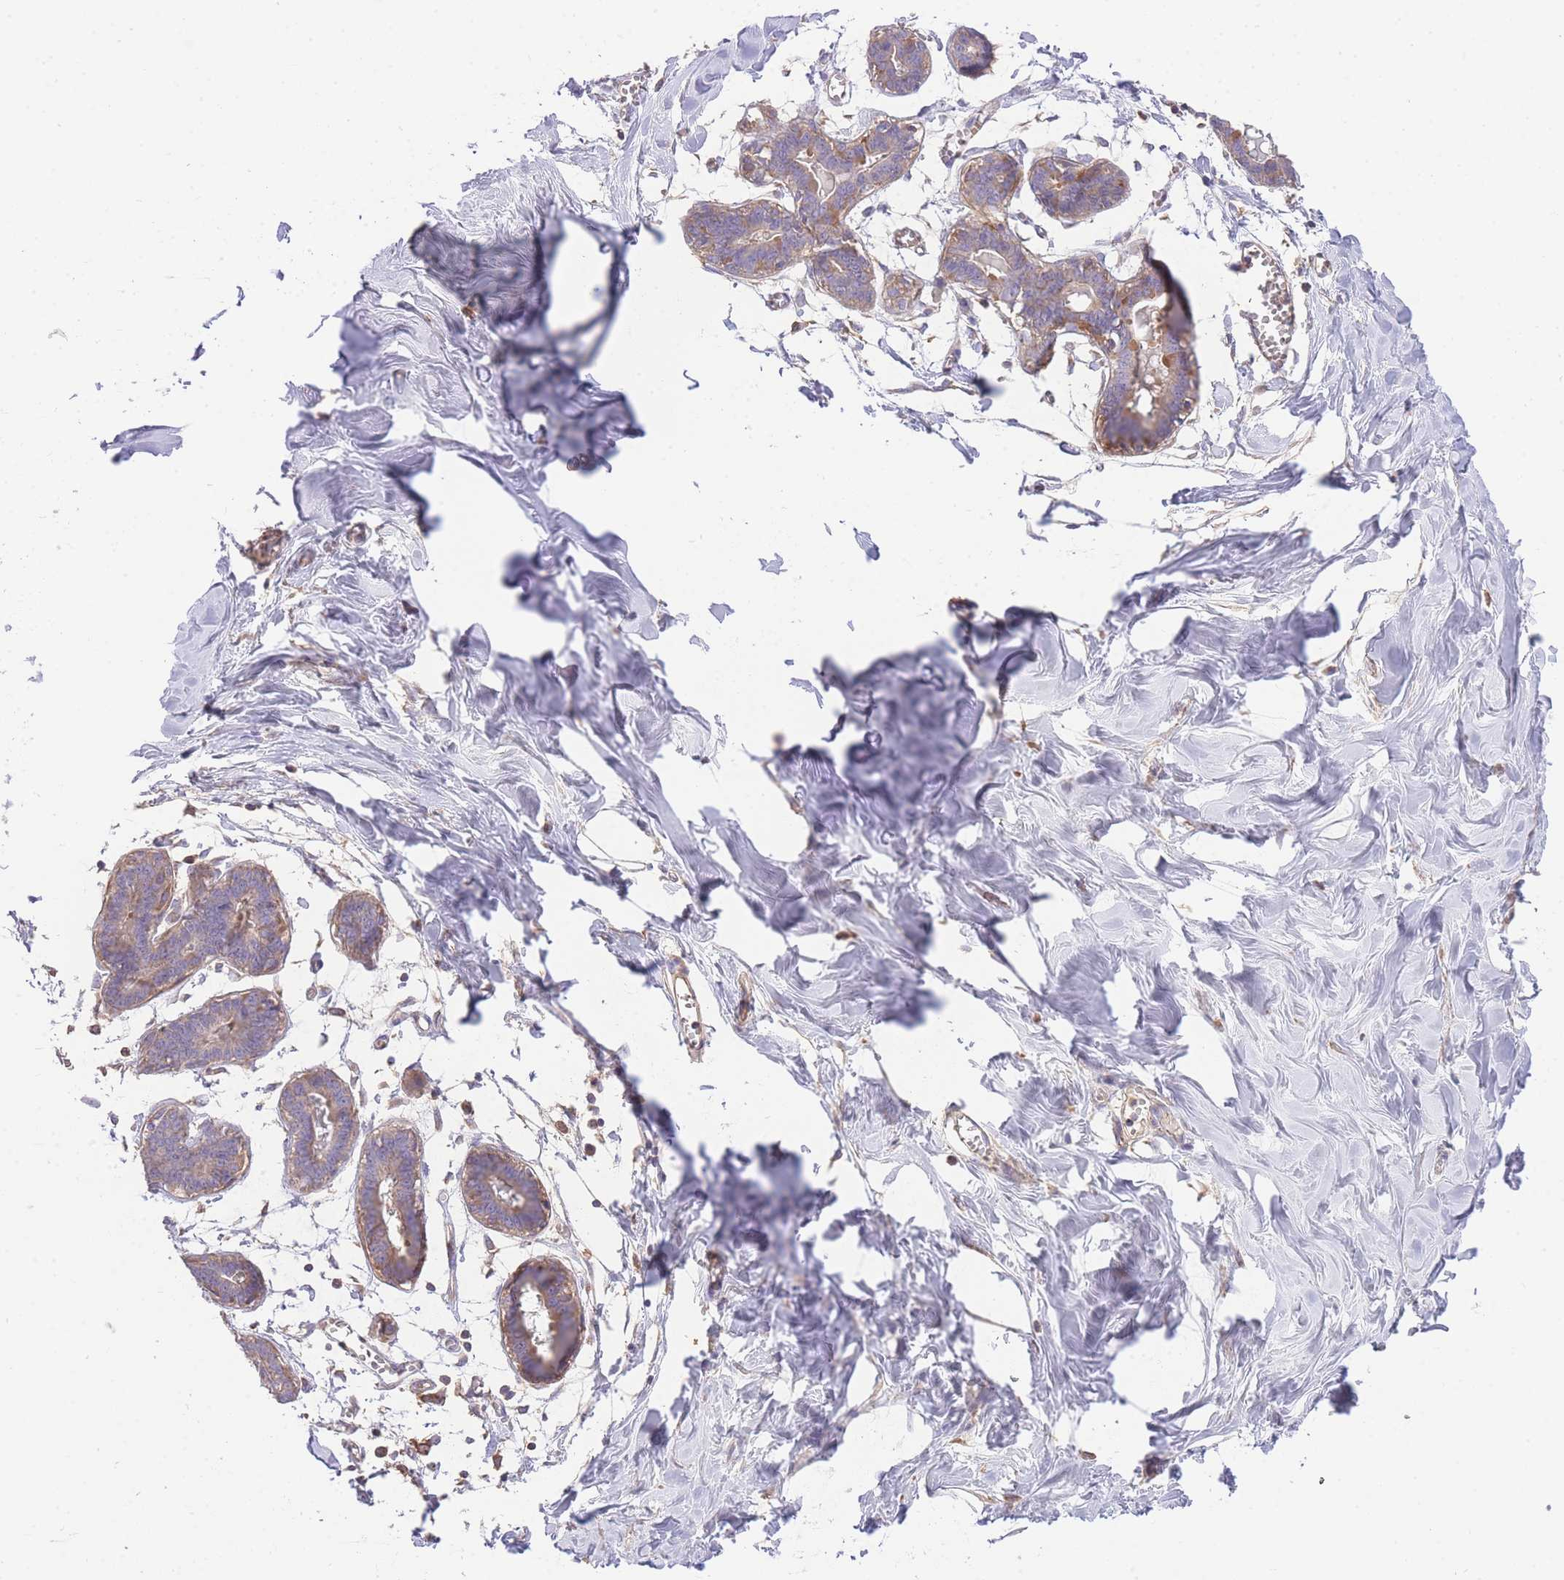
{"staining": {"intensity": "negative", "quantity": "none", "location": "none"}, "tissue": "breast", "cell_type": "Adipocytes", "image_type": "normal", "snomed": [{"axis": "morphology", "description": "Normal tissue, NOS"}, {"axis": "topography", "description": "Breast"}], "caption": "Immunohistochemistry of normal breast displays no positivity in adipocytes. (Brightfield microscopy of DAB immunohistochemistry at high magnification).", "gene": "INSYN2B", "patient": {"sex": "female", "age": 27}}